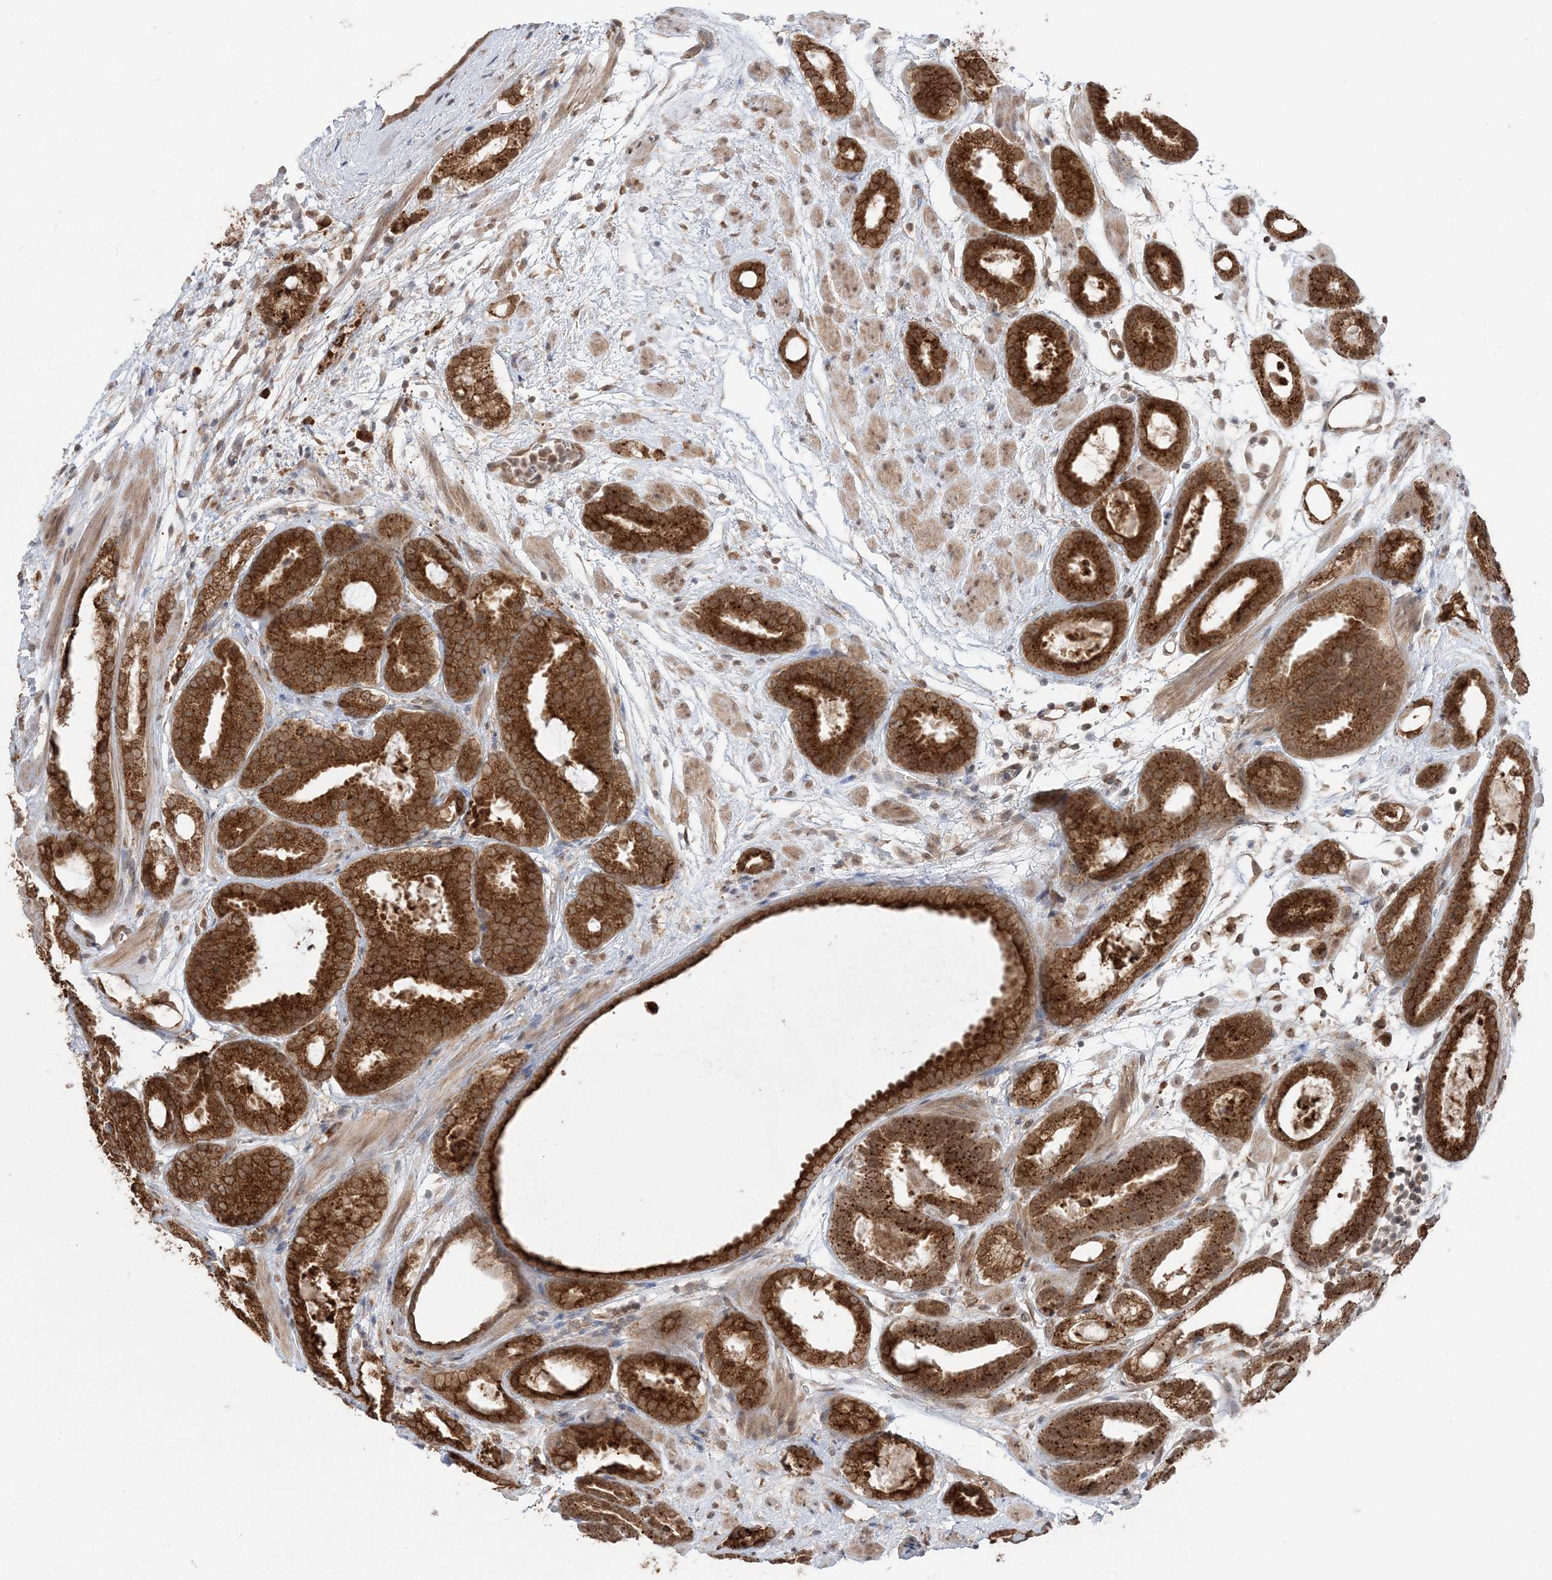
{"staining": {"intensity": "strong", "quantity": ">75%", "location": "cytoplasmic/membranous"}, "tissue": "prostate cancer", "cell_type": "Tumor cells", "image_type": "cancer", "snomed": [{"axis": "morphology", "description": "Adenocarcinoma, Low grade"}, {"axis": "topography", "description": "Prostate"}], "caption": "A photomicrograph of human prostate cancer (low-grade adenocarcinoma) stained for a protein shows strong cytoplasmic/membranous brown staining in tumor cells.", "gene": "TMED10", "patient": {"sex": "male", "age": 69}}